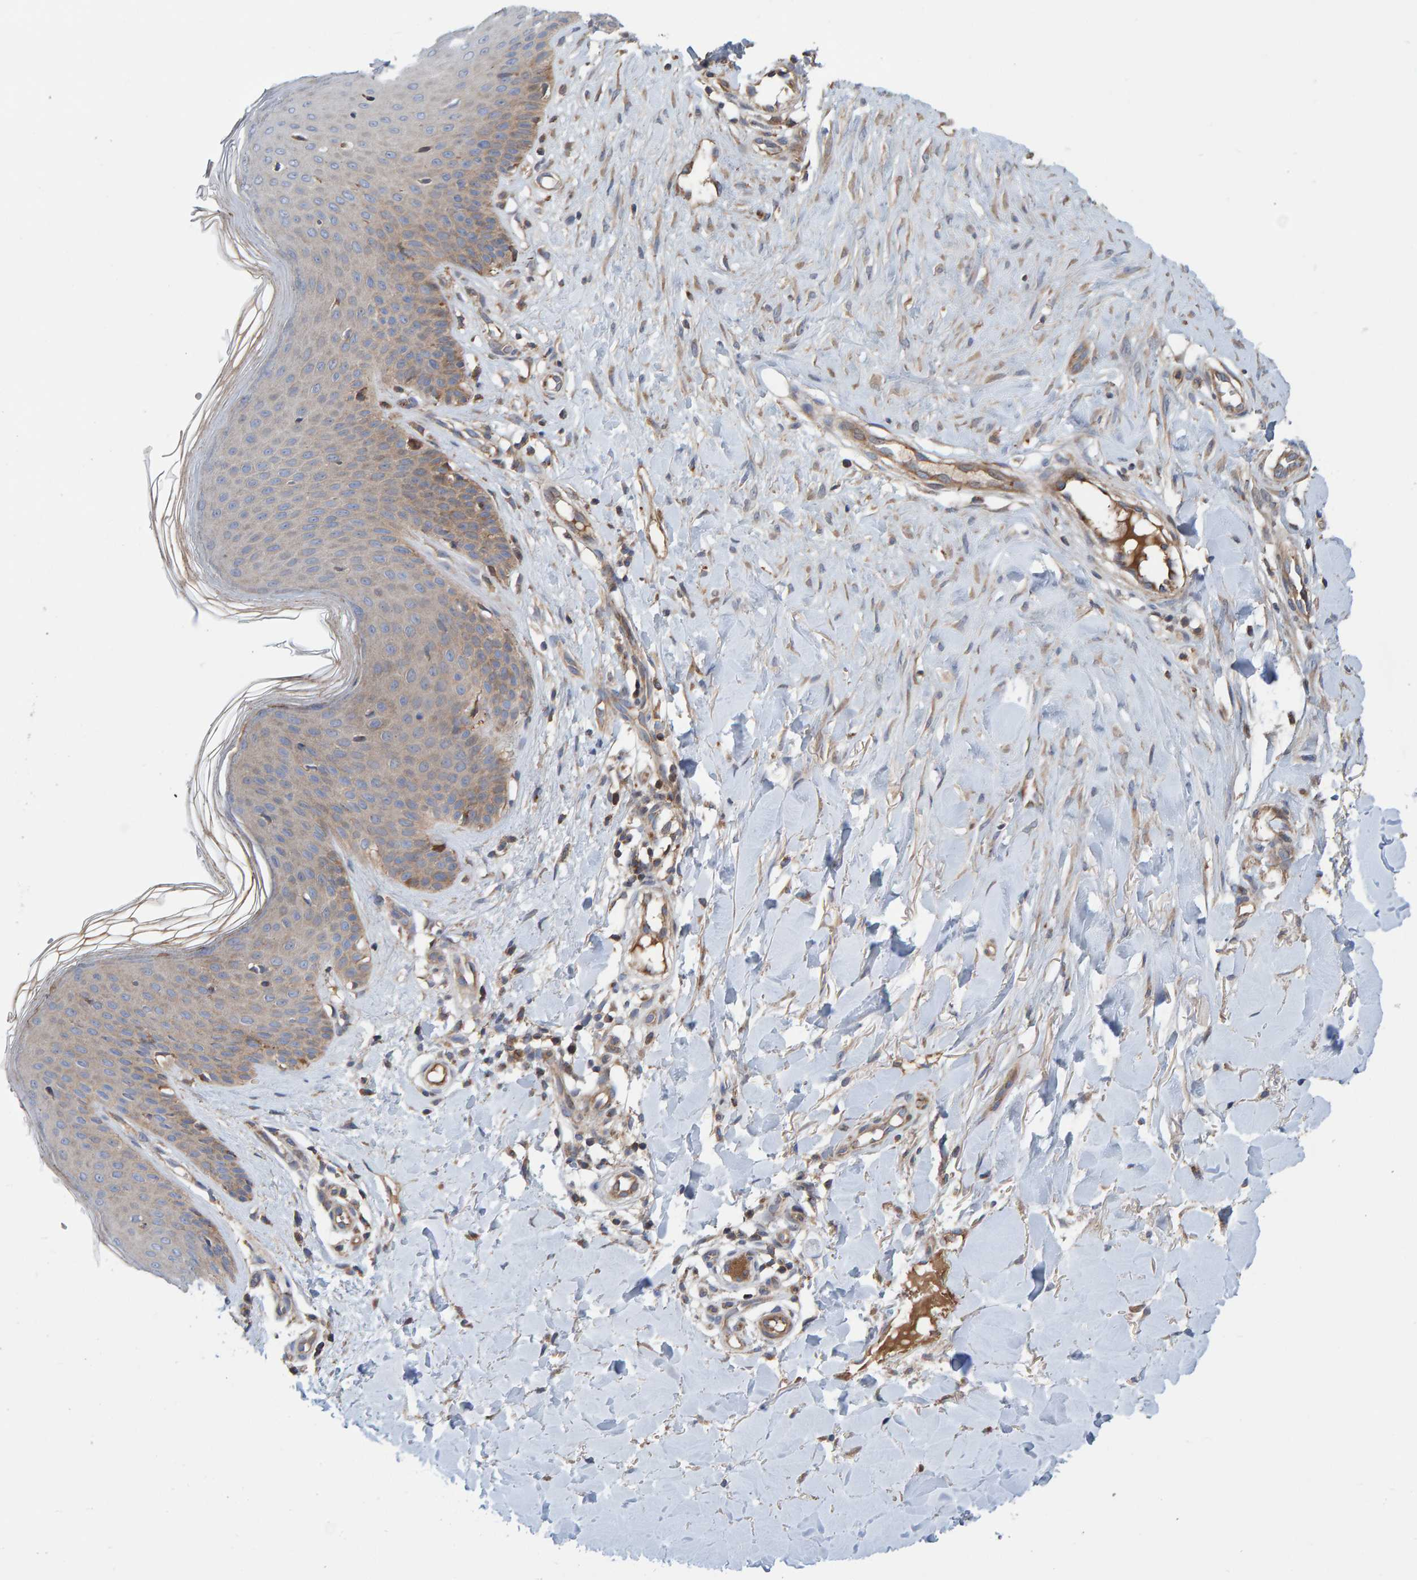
{"staining": {"intensity": "moderate", "quantity": ">75%", "location": "cytoplasmic/membranous"}, "tissue": "skin", "cell_type": "Fibroblasts", "image_type": "normal", "snomed": [{"axis": "morphology", "description": "Normal tissue, NOS"}, {"axis": "topography", "description": "Skin"}], "caption": "DAB (3,3'-diaminobenzidine) immunohistochemical staining of benign human skin reveals moderate cytoplasmic/membranous protein expression in about >75% of fibroblasts. (Brightfield microscopy of DAB IHC at high magnification).", "gene": "KIAA0753", "patient": {"sex": "male", "age": 41}}